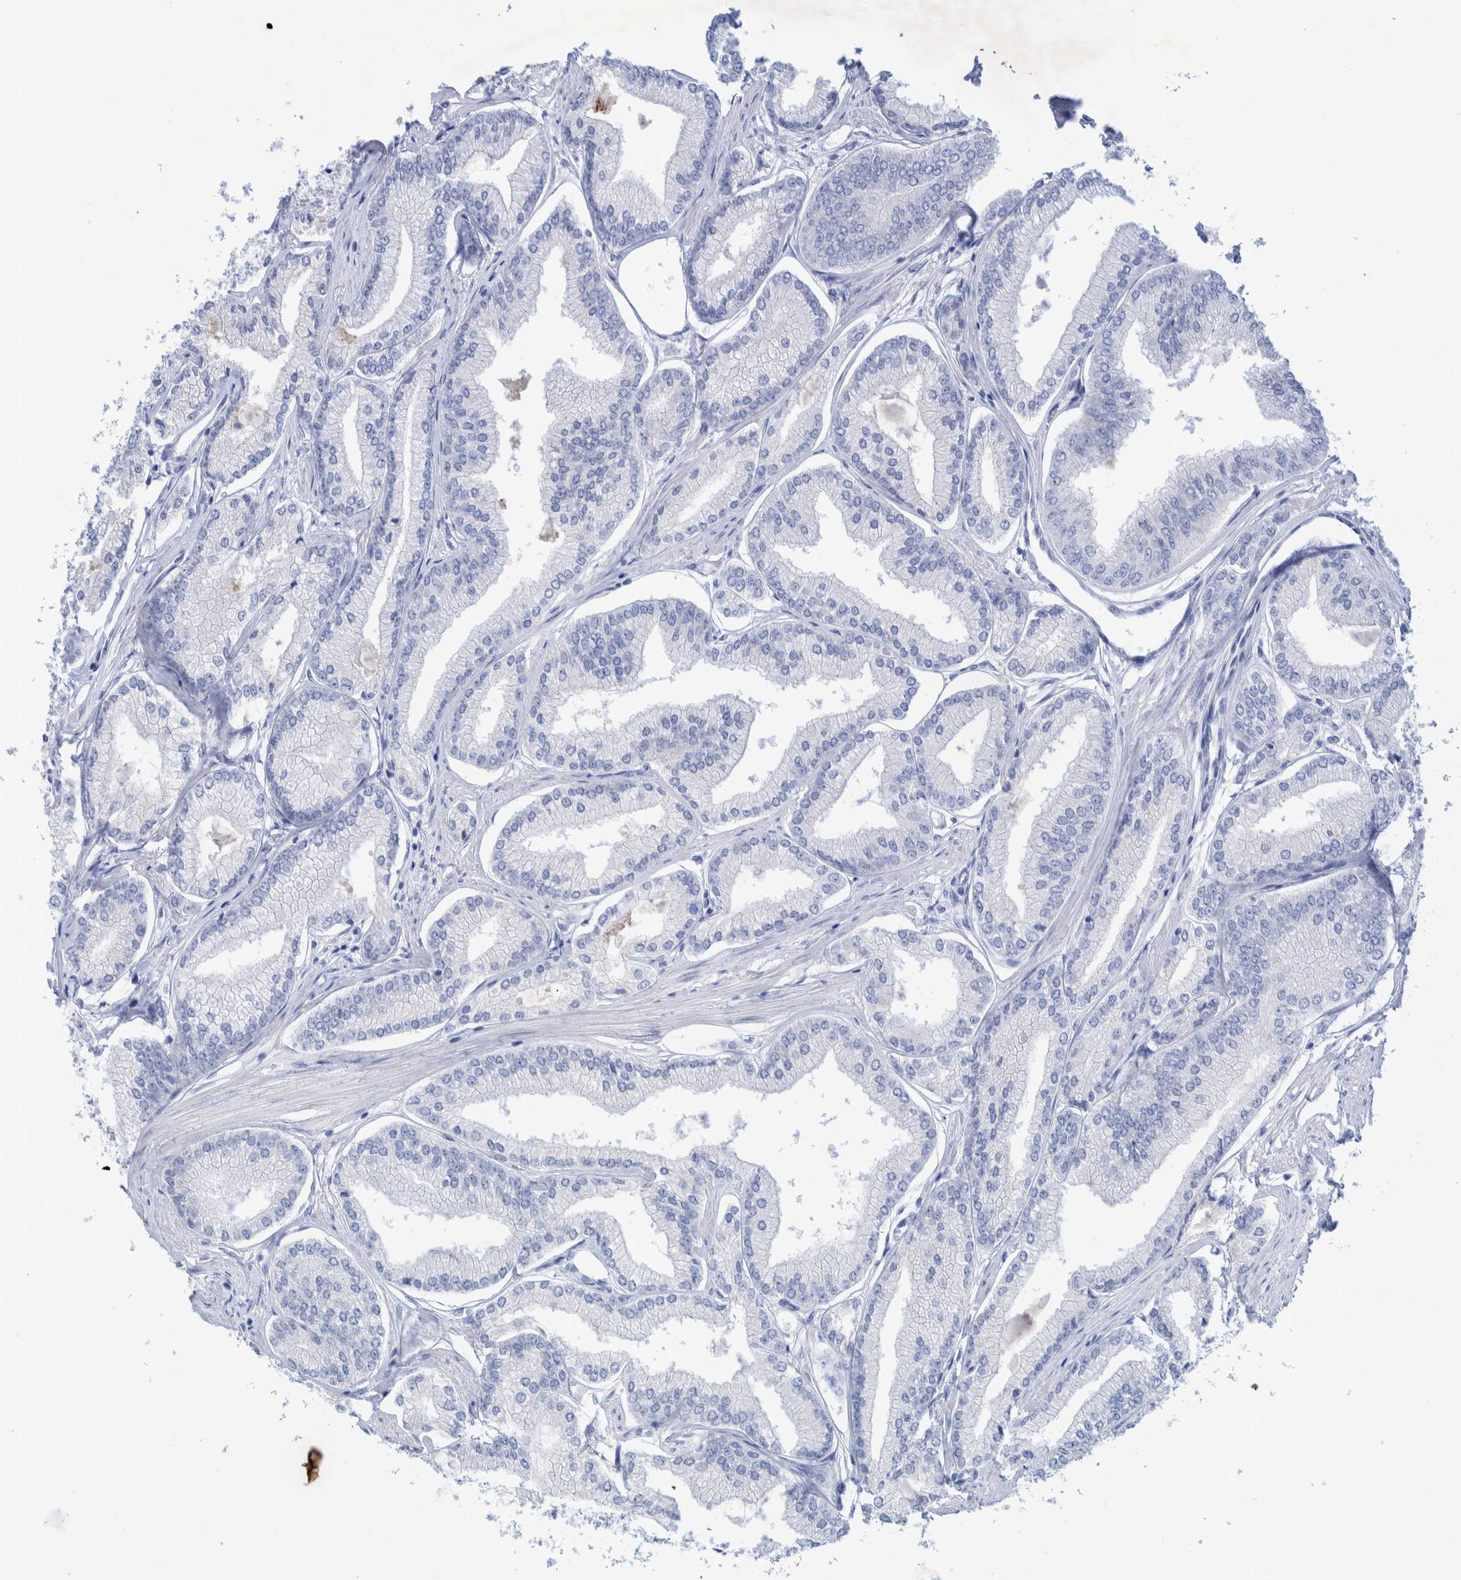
{"staining": {"intensity": "negative", "quantity": "none", "location": "none"}, "tissue": "prostate cancer", "cell_type": "Tumor cells", "image_type": "cancer", "snomed": [{"axis": "morphology", "description": "Adenocarcinoma, Low grade"}, {"axis": "topography", "description": "Prostate"}], "caption": "Immunohistochemical staining of low-grade adenocarcinoma (prostate) exhibits no significant expression in tumor cells.", "gene": "PERP", "patient": {"sex": "male", "age": 52}}